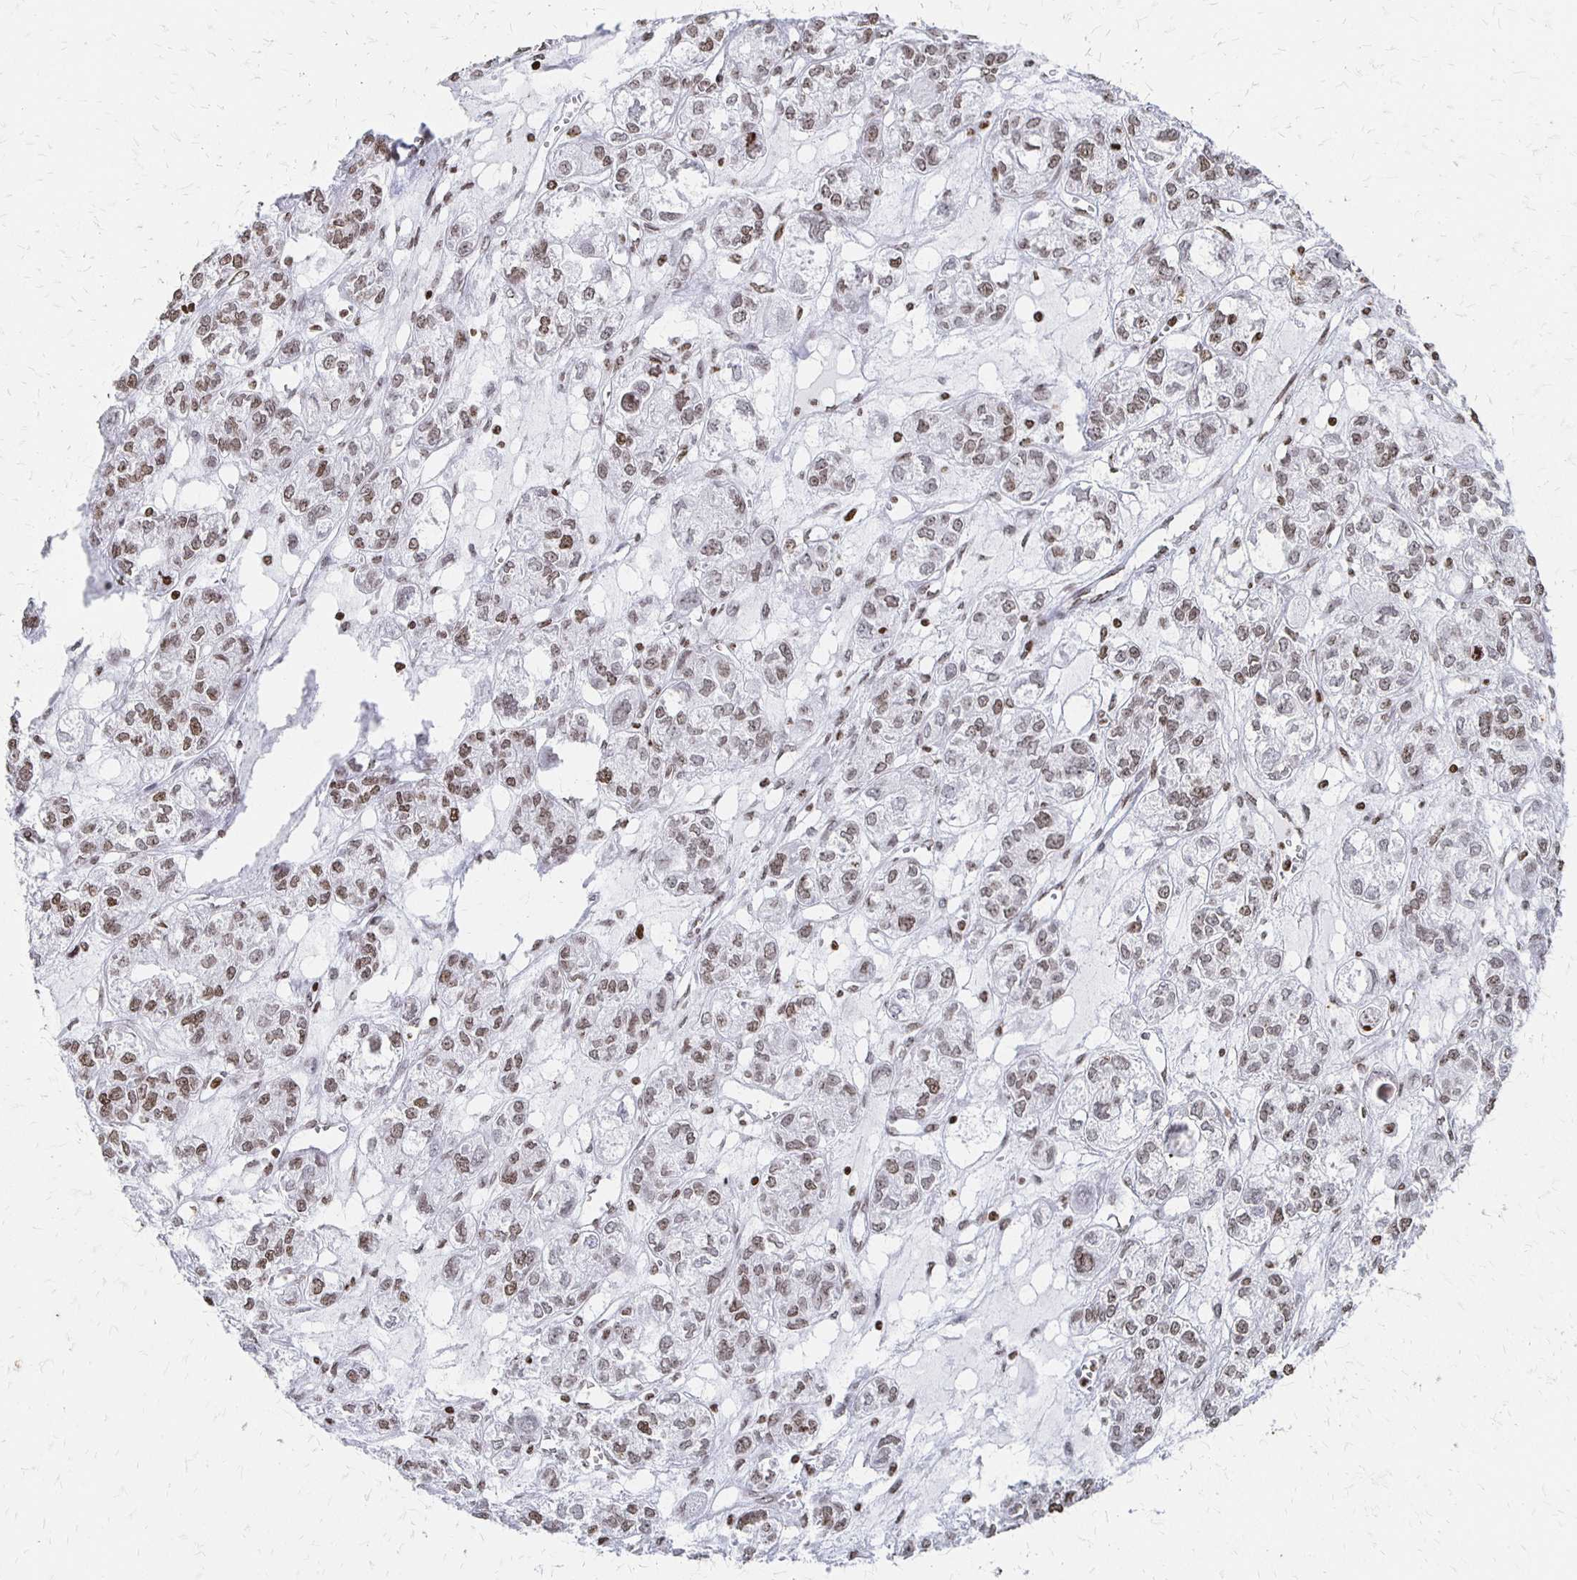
{"staining": {"intensity": "moderate", "quantity": ">75%", "location": "nuclear"}, "tissue": "ovarian cancer", "cell_type": "Tumor cells", "image_type": "cancer", "snomed": [{"axis": "morphology", "description": "Carcinoma, endometroid"}, {"axis": "topography", "description": "Ovary"}], "caption": "Ovarian endometroid carcinoma stained with IHC reveals moderate nuclear staining in approximately >75% of tumor cells. The staining was performed using DAB, with brown indicating positive protein expression. Nuclei are stained blue with hematoxylin.", "gene": "ZNF280C", "patient": {"sex": "female", "age": 64}}